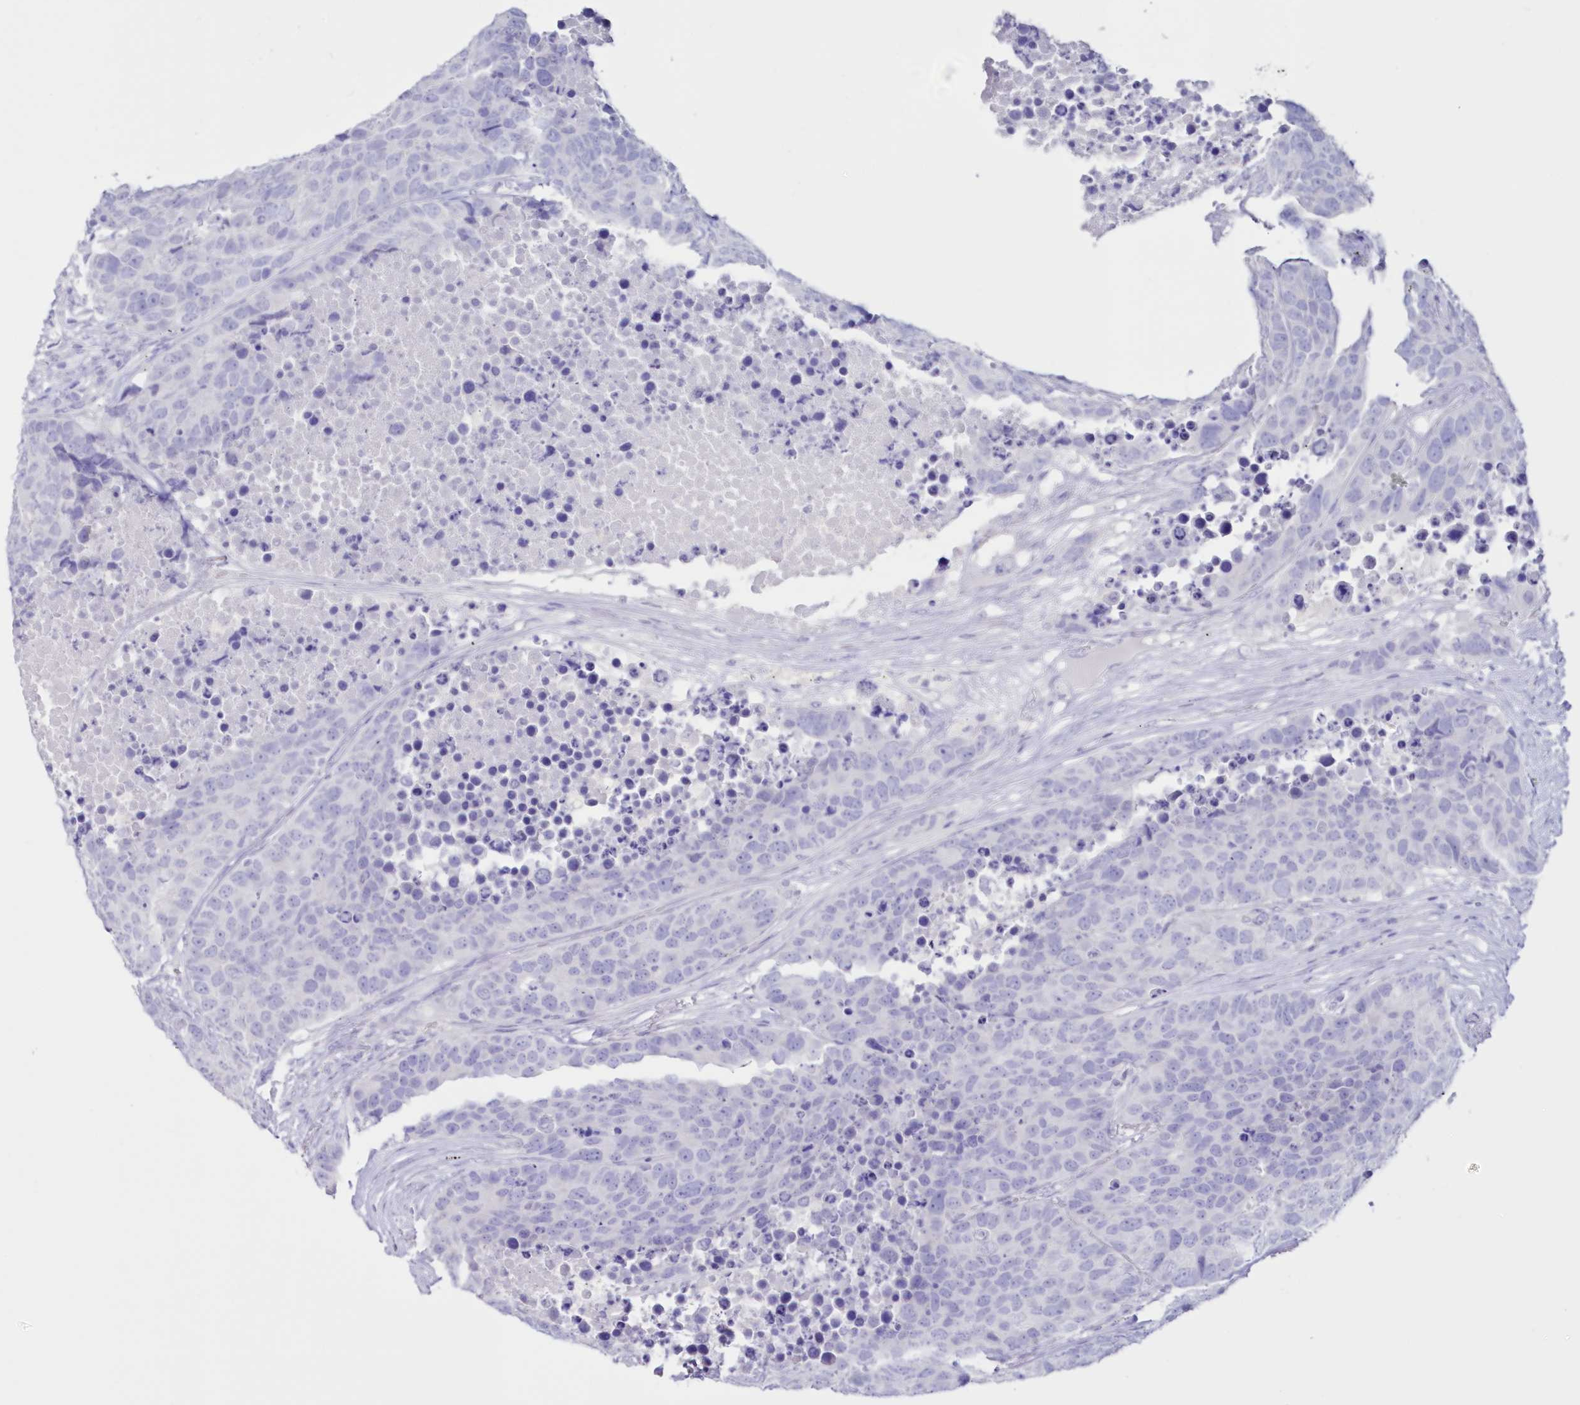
{"staining": {"intensity": "negative", "quantity": "none", "location": "none"}, "tissue": "carcinoid", "cell_type": "Tumor cells", "image_type": "cancer", "snomed": [{"axis": "morphology", "description": "Carcinoid, malignant, NOS"}, {"axis": "topography", "description": "Lung"}], "caption": "Protein analysis of malignant carcinoid exhibits no significant positivity in tumor cells. The staining is performed using DAB (3,3'-diaminobenzidine) brown chromogen with nuclei counter-stained in using hematoxylin.", "gene": "CYP3A4", "patient": {"sex": "male", "age": 60}}